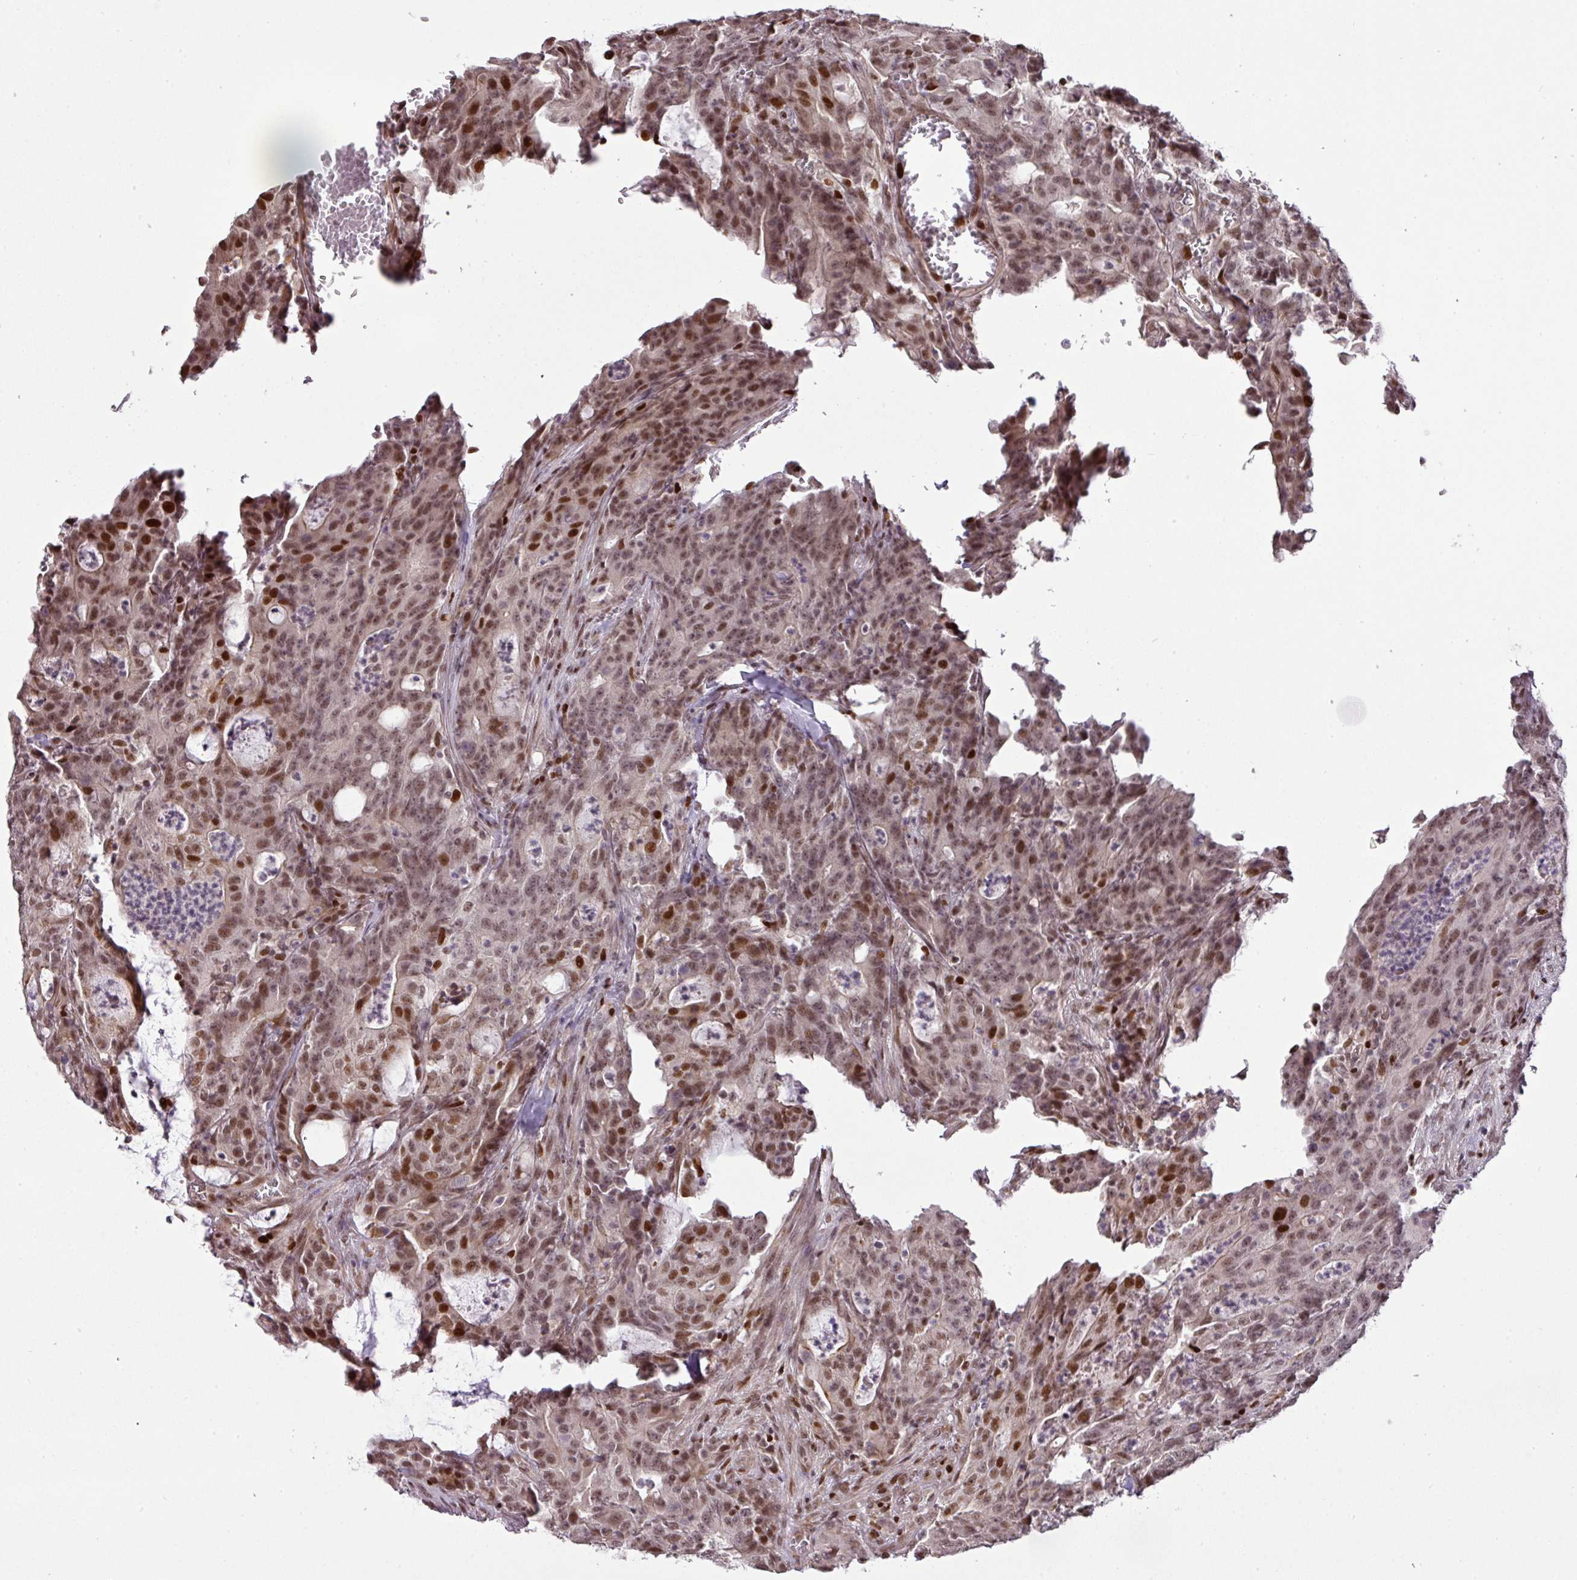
{"staining": {"intensity": "moderate", "quantity": ">75%", "location": "nuclear"}, "tissue": "colorectal cancer", "cell_type": "Tumor cells", "image_type": "cancer", "snomed": [{"axis": "morphology", "description": "Adenocarcinoma, NOS"}, {"axis": "topography", "description": "Colon"}], "caption": "Adenocarcinoma (colorectal) was stained to show a protein in brown. There is medium levels of moderate nuclear staining in approximately >75% of tumor cells.", "gene": "MYSM1", "patient": {"sex": "male", "age": 83}}